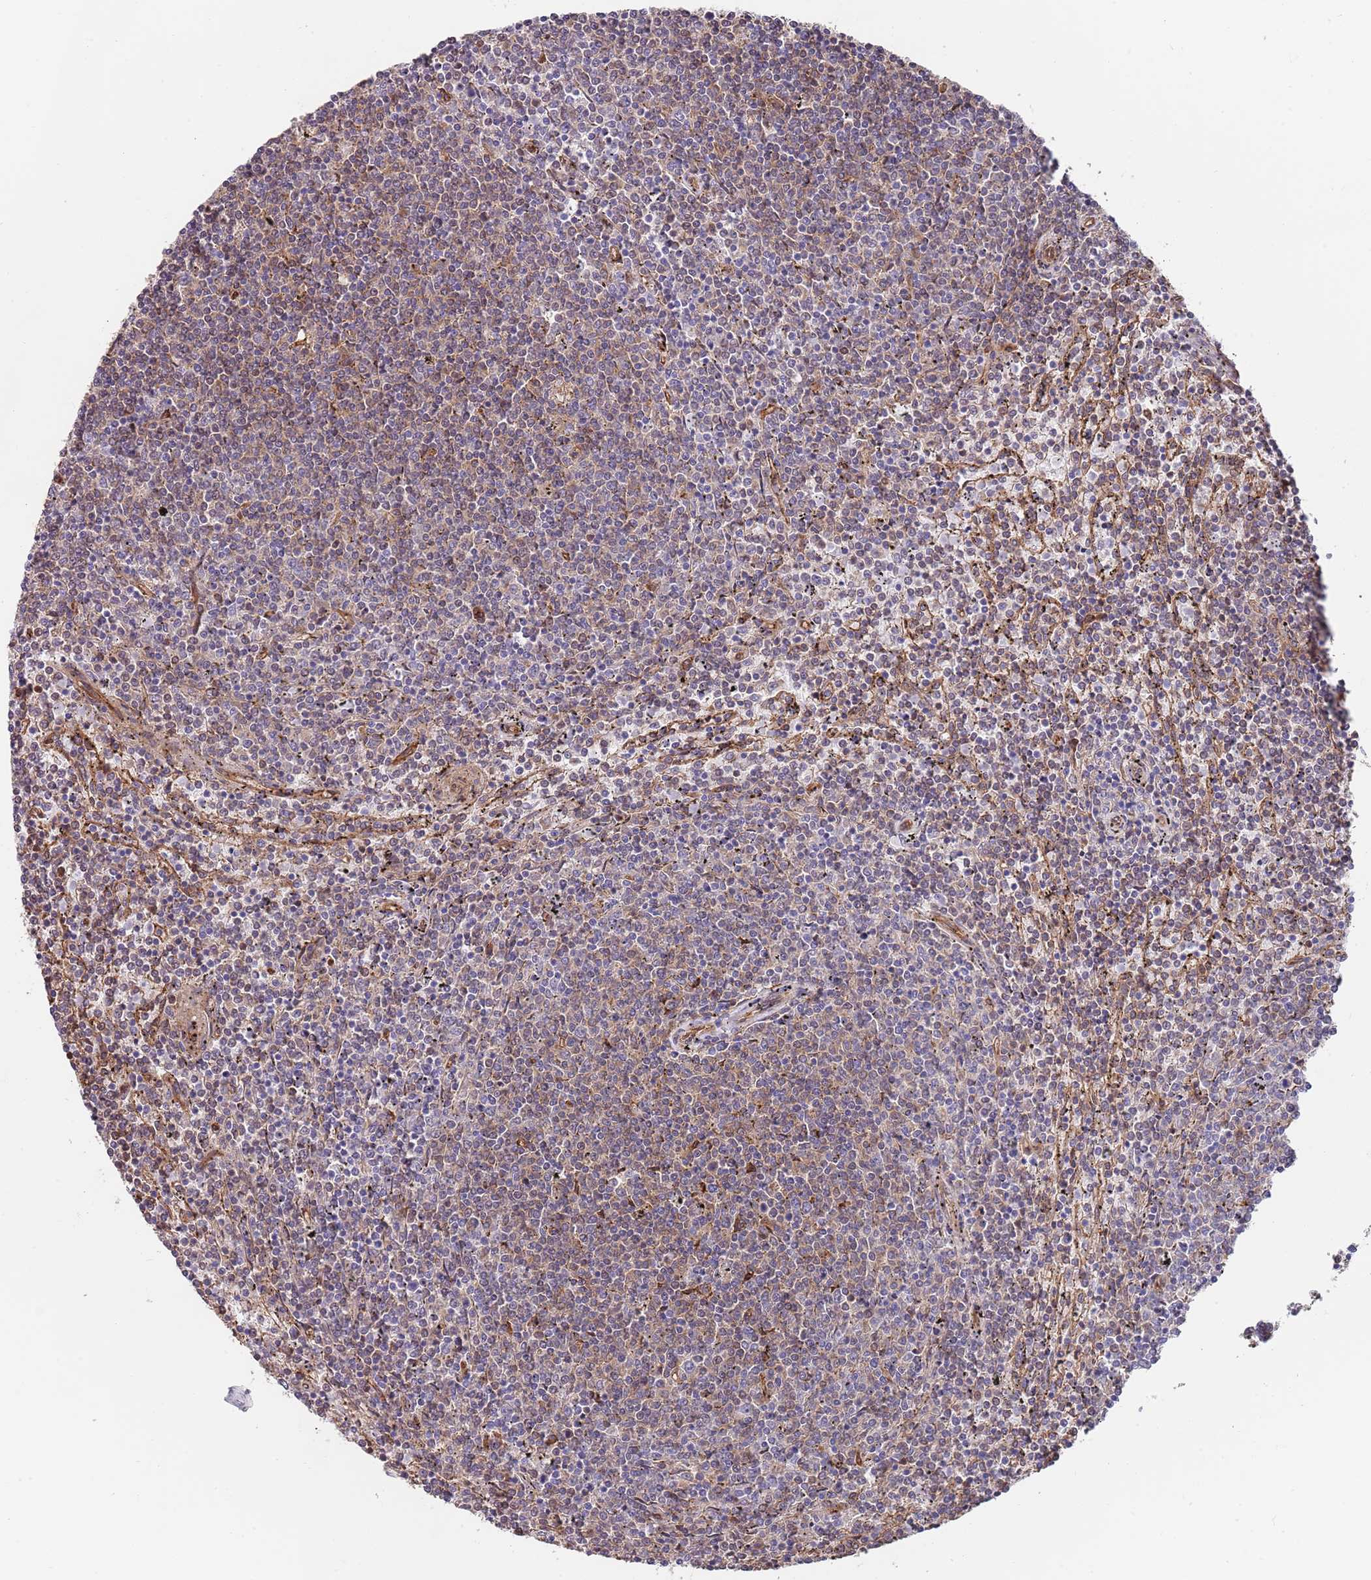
{"staining": {"intensity": "weak", "quantity": "<25%", "location": "cytoplasmic/membranous"}, "tissue": "lymphoma", "cell_type": "Tumor cells", "image_type": "cancer", "snomed": [{"axis": "morphology", "description": "Malignant lymphoma, non-Hodgkin's type, Low grade"}, {"axis": "topography", "description": "Spleen"}], "caption": "Malignant lymphoma, non-Hodgkin's type (low-grade) was stained to show a protein in brown. There is no significant staining in tumor cells.", "gene": "BPNT1", "patient": {"sex": "female", "age": 50}}